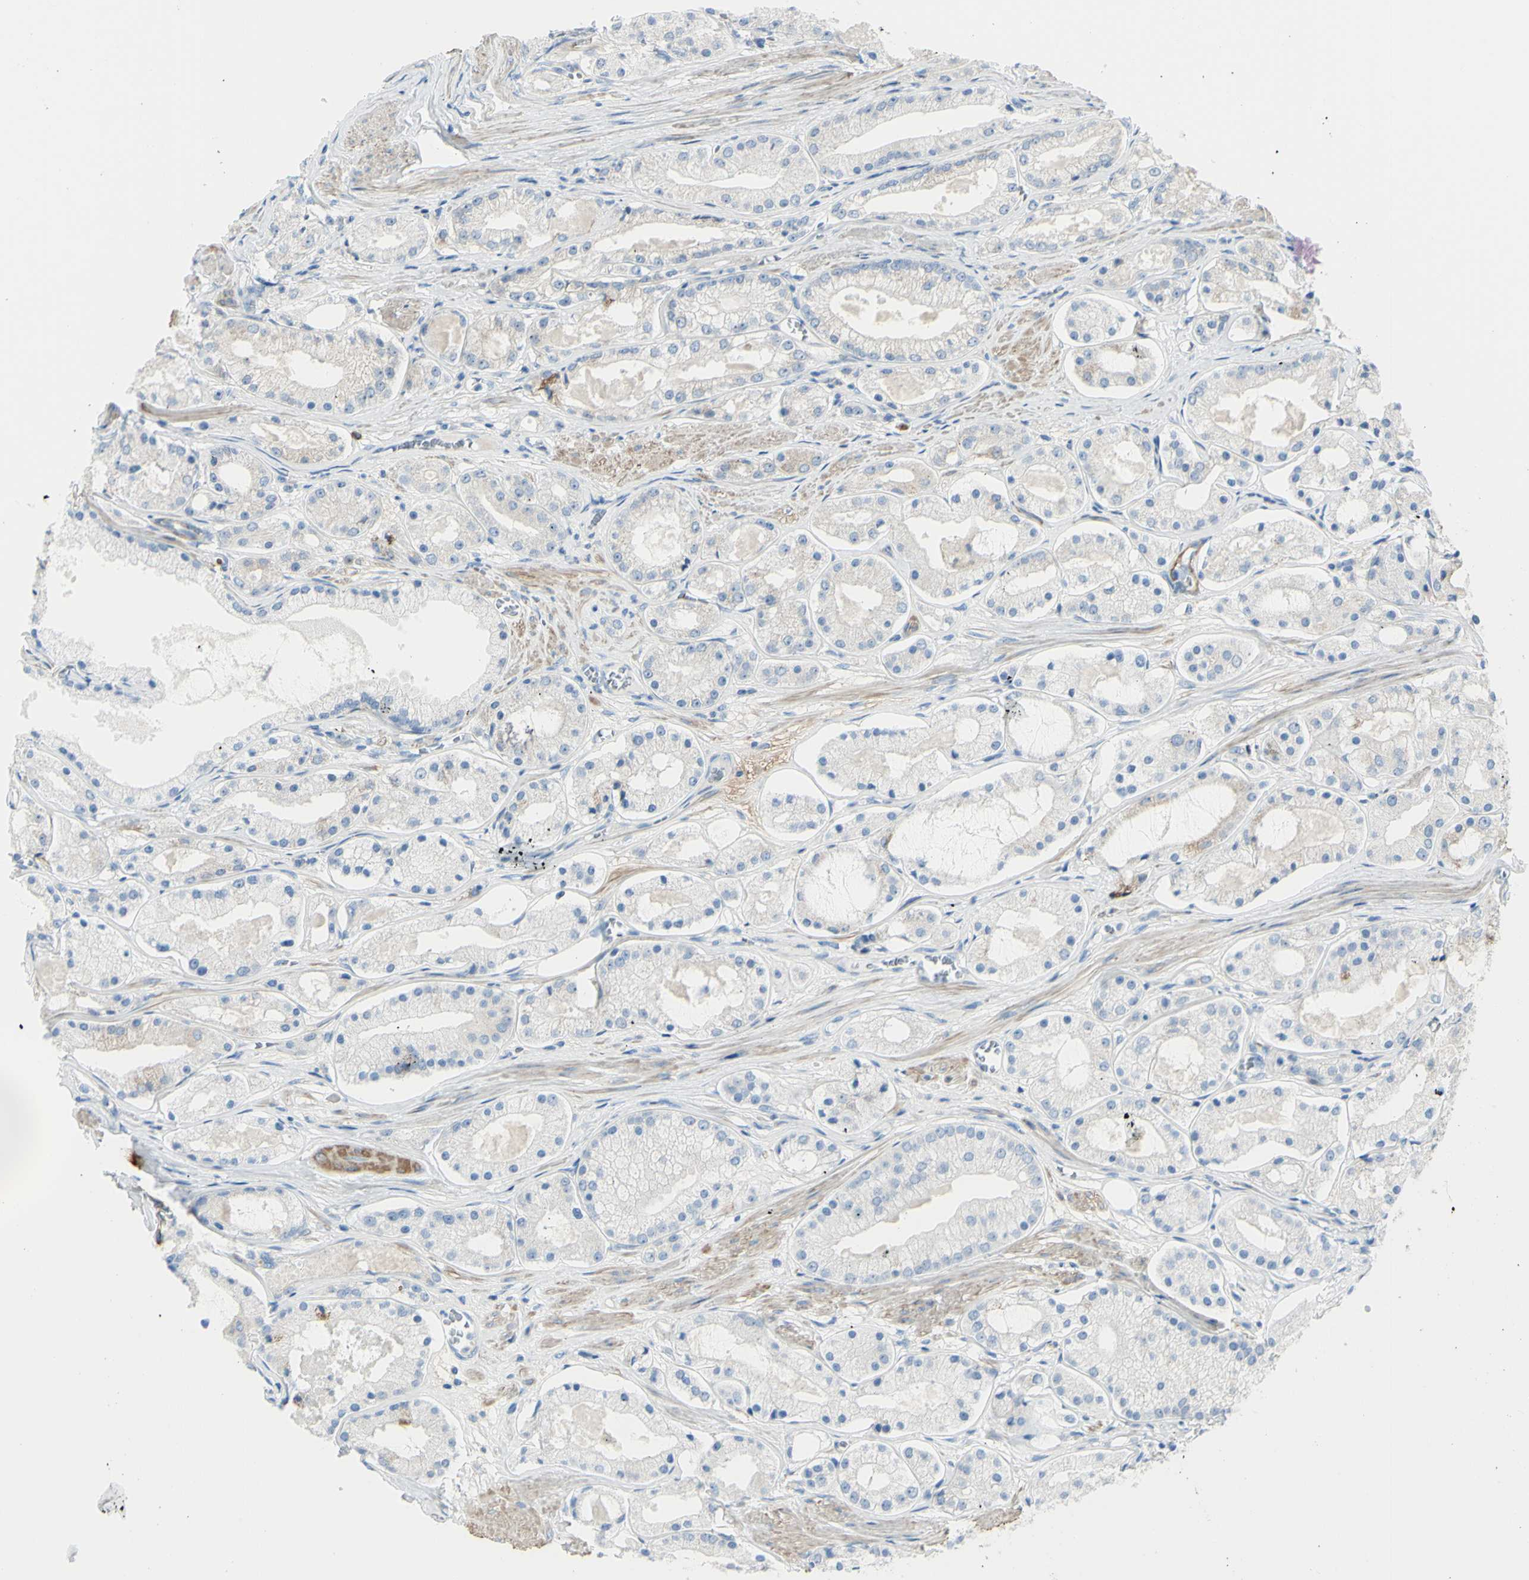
{"staining": {"intensity": "negative", "quantity": "none", "location": "none"}, "tissue": "prostate cancer", "cell_type": "Tumor cells", "image_type": "cancer", "snomed": [{"axis": "morphology", "description": "Adenocarcinoma, High grade"}, {"axis": "topography", "description": "Prostate"}], "caption": "This is an immunohistochemistry (IHC) photomicrograph of prostate cancer (high-grade adenocarcinoma). There is no positivity in tumor cells.", "gene": "NCBP2L", "patient": {"sex": "male", "age": 66}}